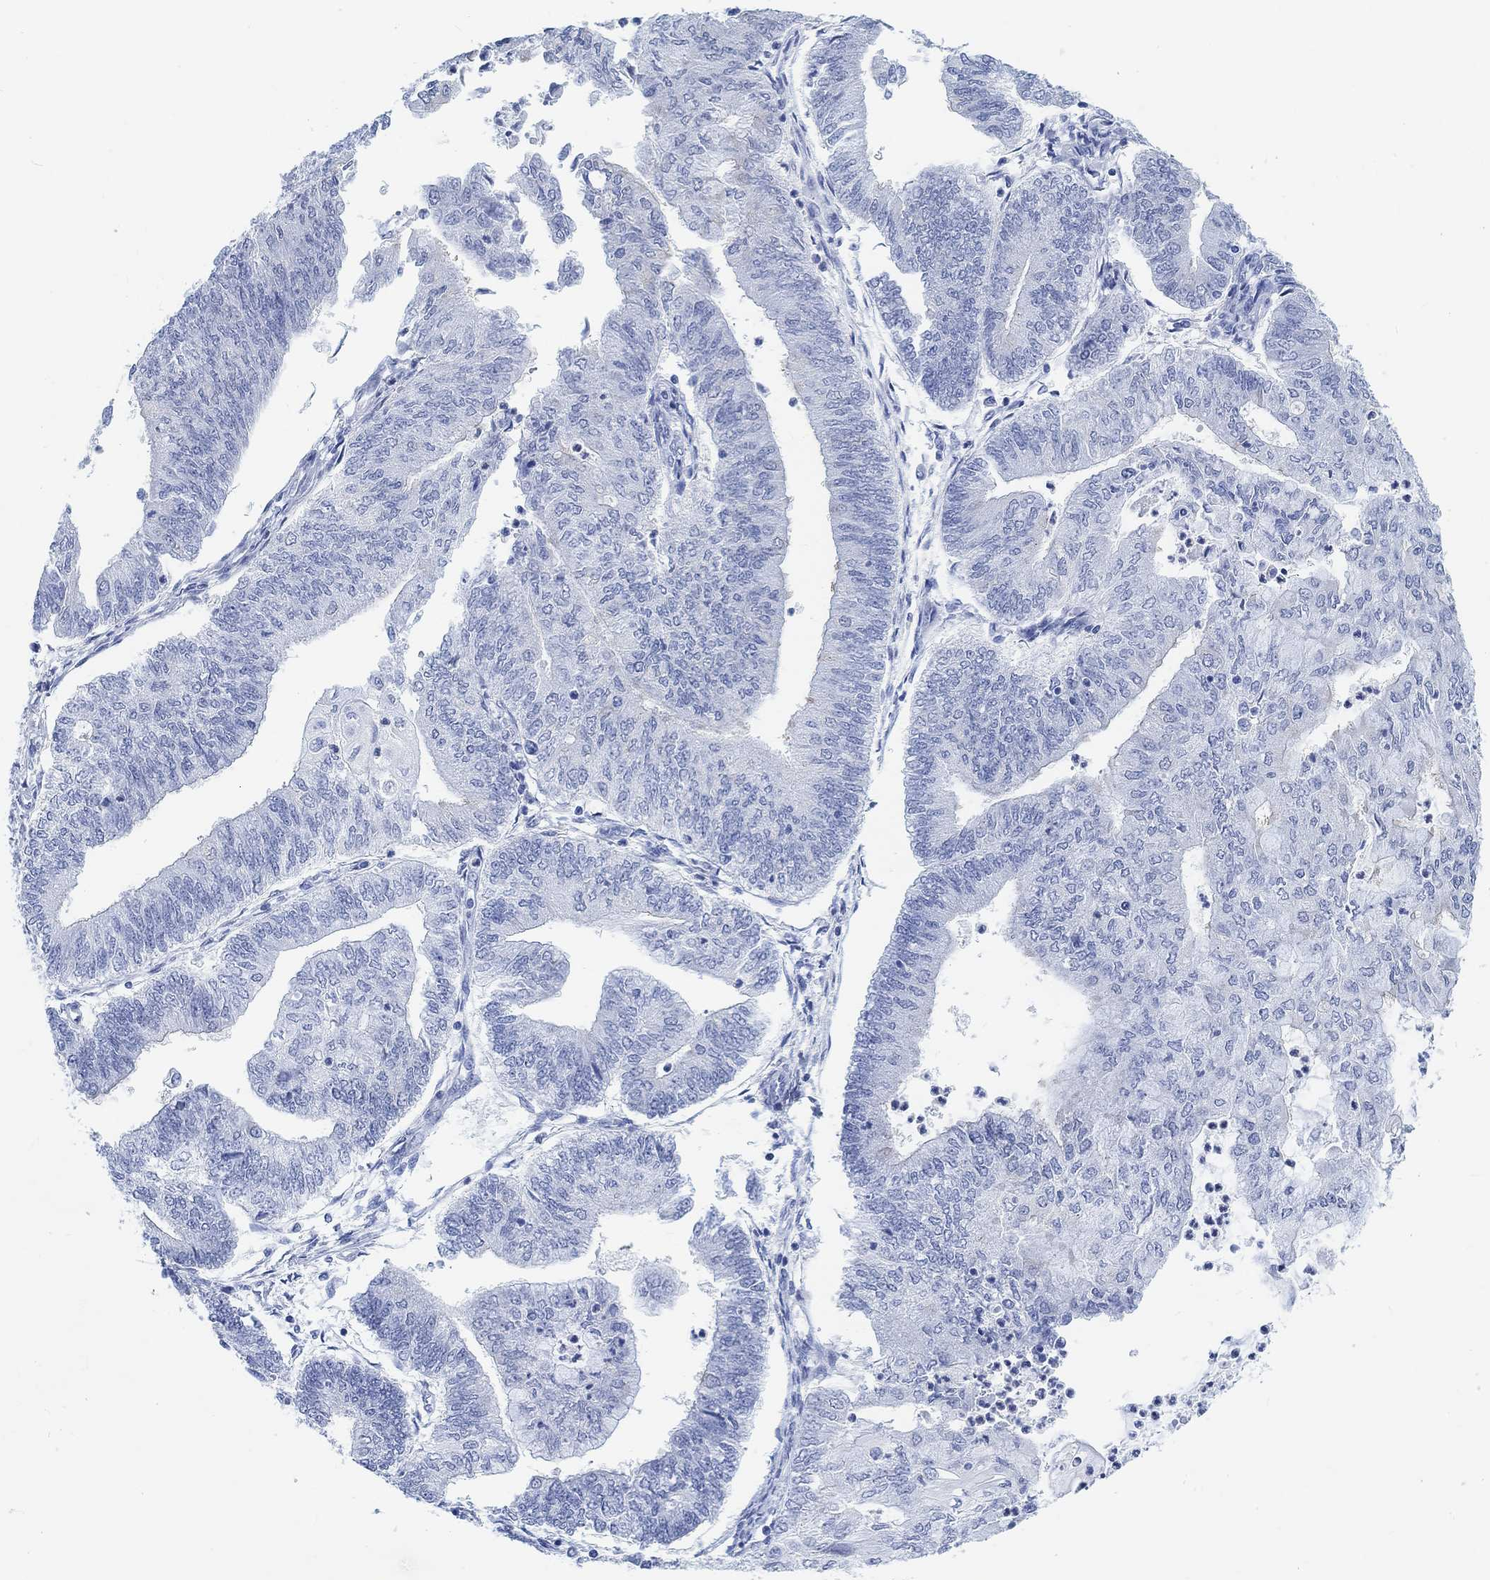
{"staining": {"intensity": "negative", "quantity": "none", "location": "none"}, "tissue": "endometrial cancer", "cell_type": "Tumor cells", "image_type": "cancer", "snomed": [{"axis": "morphology", "description": "Adenocarcinoma, NOS"}, {"axis": "topography", "description": "Endometrium"}], "caption": "Endometrial cancer was stained to show a protein in brown. There is no significant expression in tumor cells.", "gene": "ENO4", "patient": {"sex": "female", "age": 59}}